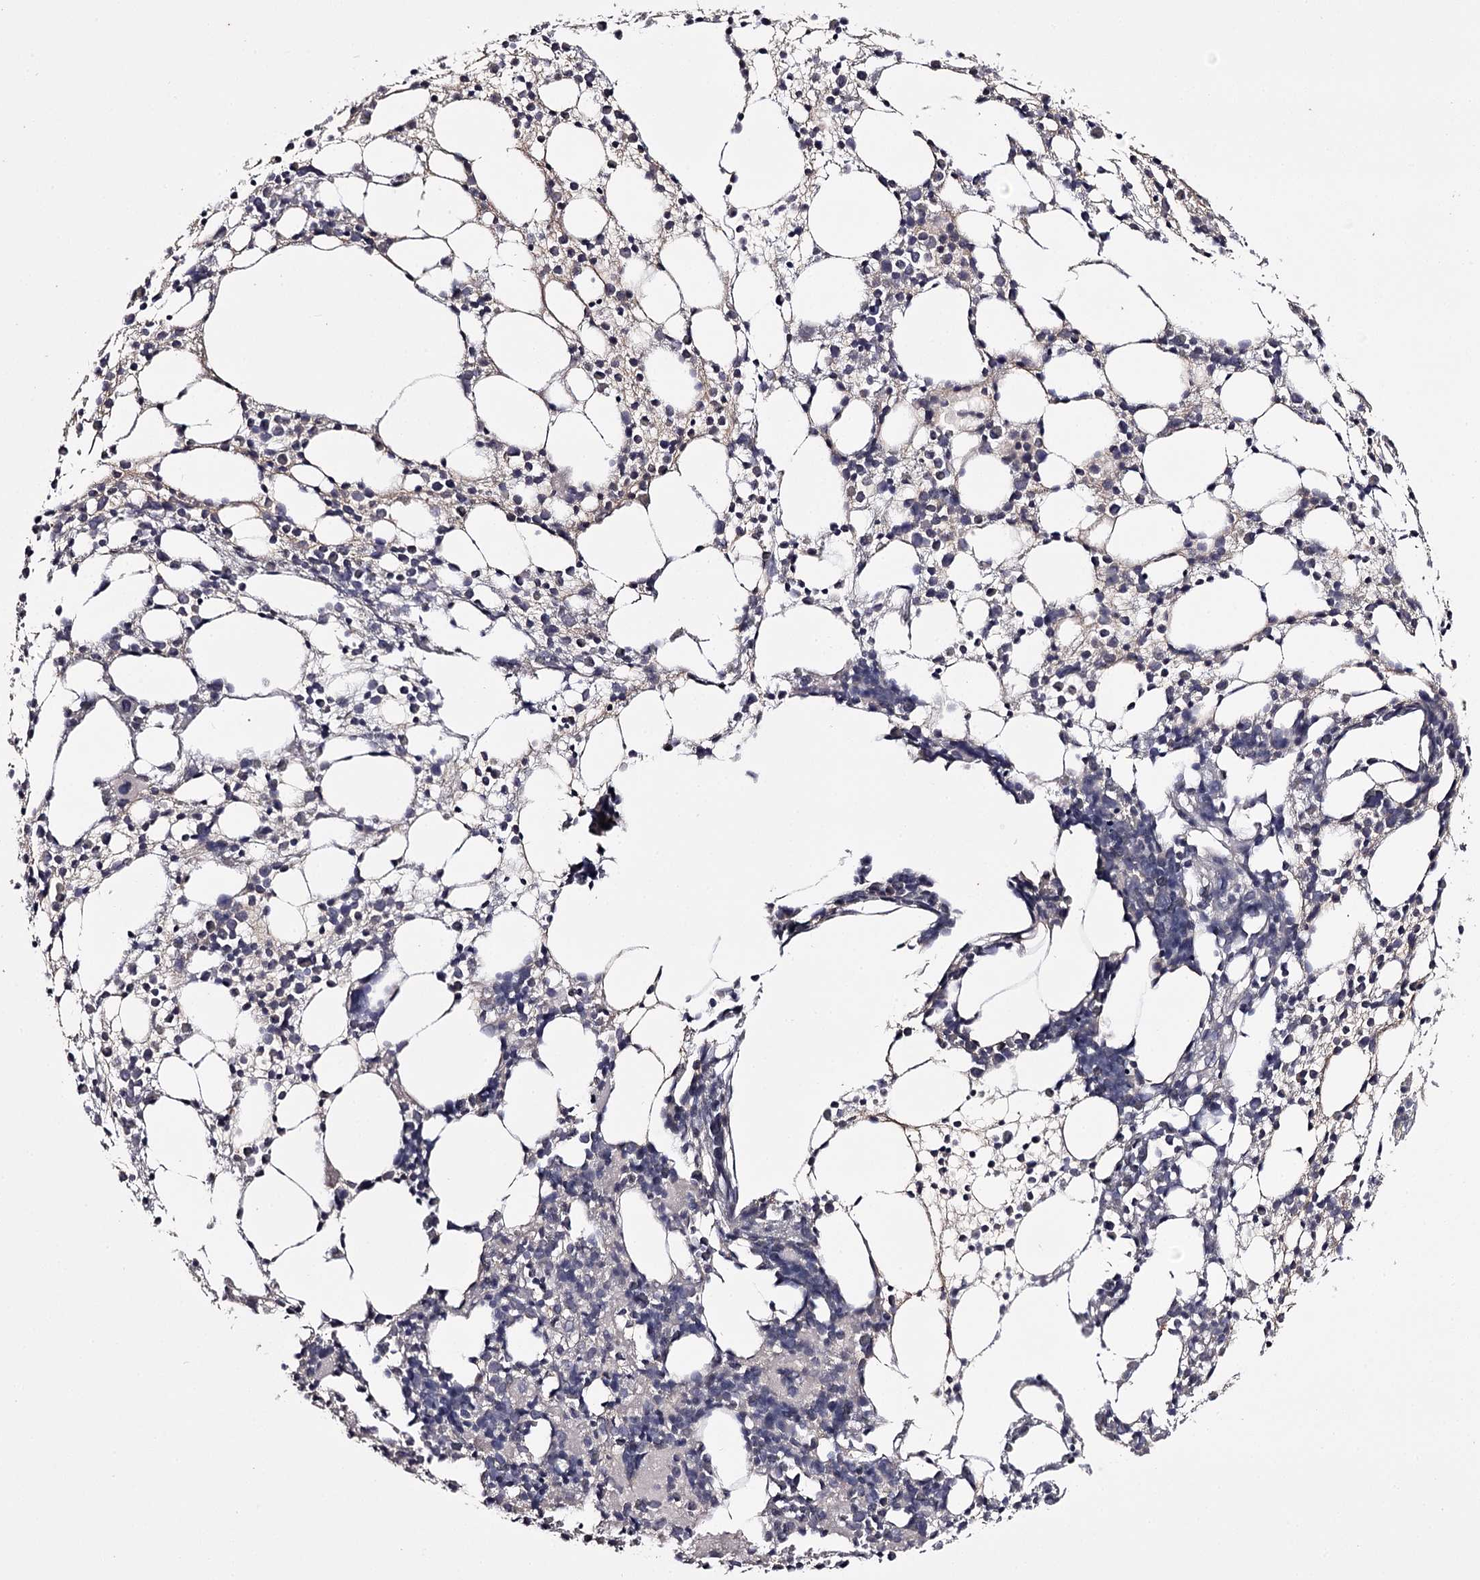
{"staining": {"intensity": "negative", "quantity": "none", "location": "none"}, "tissue": "bone marrow", "cell_type": "Hematopoietic cells", "image_type": "normal", "snomed": [{"axis": "morphology", "description": "Normal tissue, NOS"}, {"axis": "topography", "description": "Bone marrow"}], "caption": "Protein analysis of unremarkable bone marrow reveals no significant staining in hematopoietic cells.", "gene": "PRM2", "patient": {"sex": "female", "age": 57}}